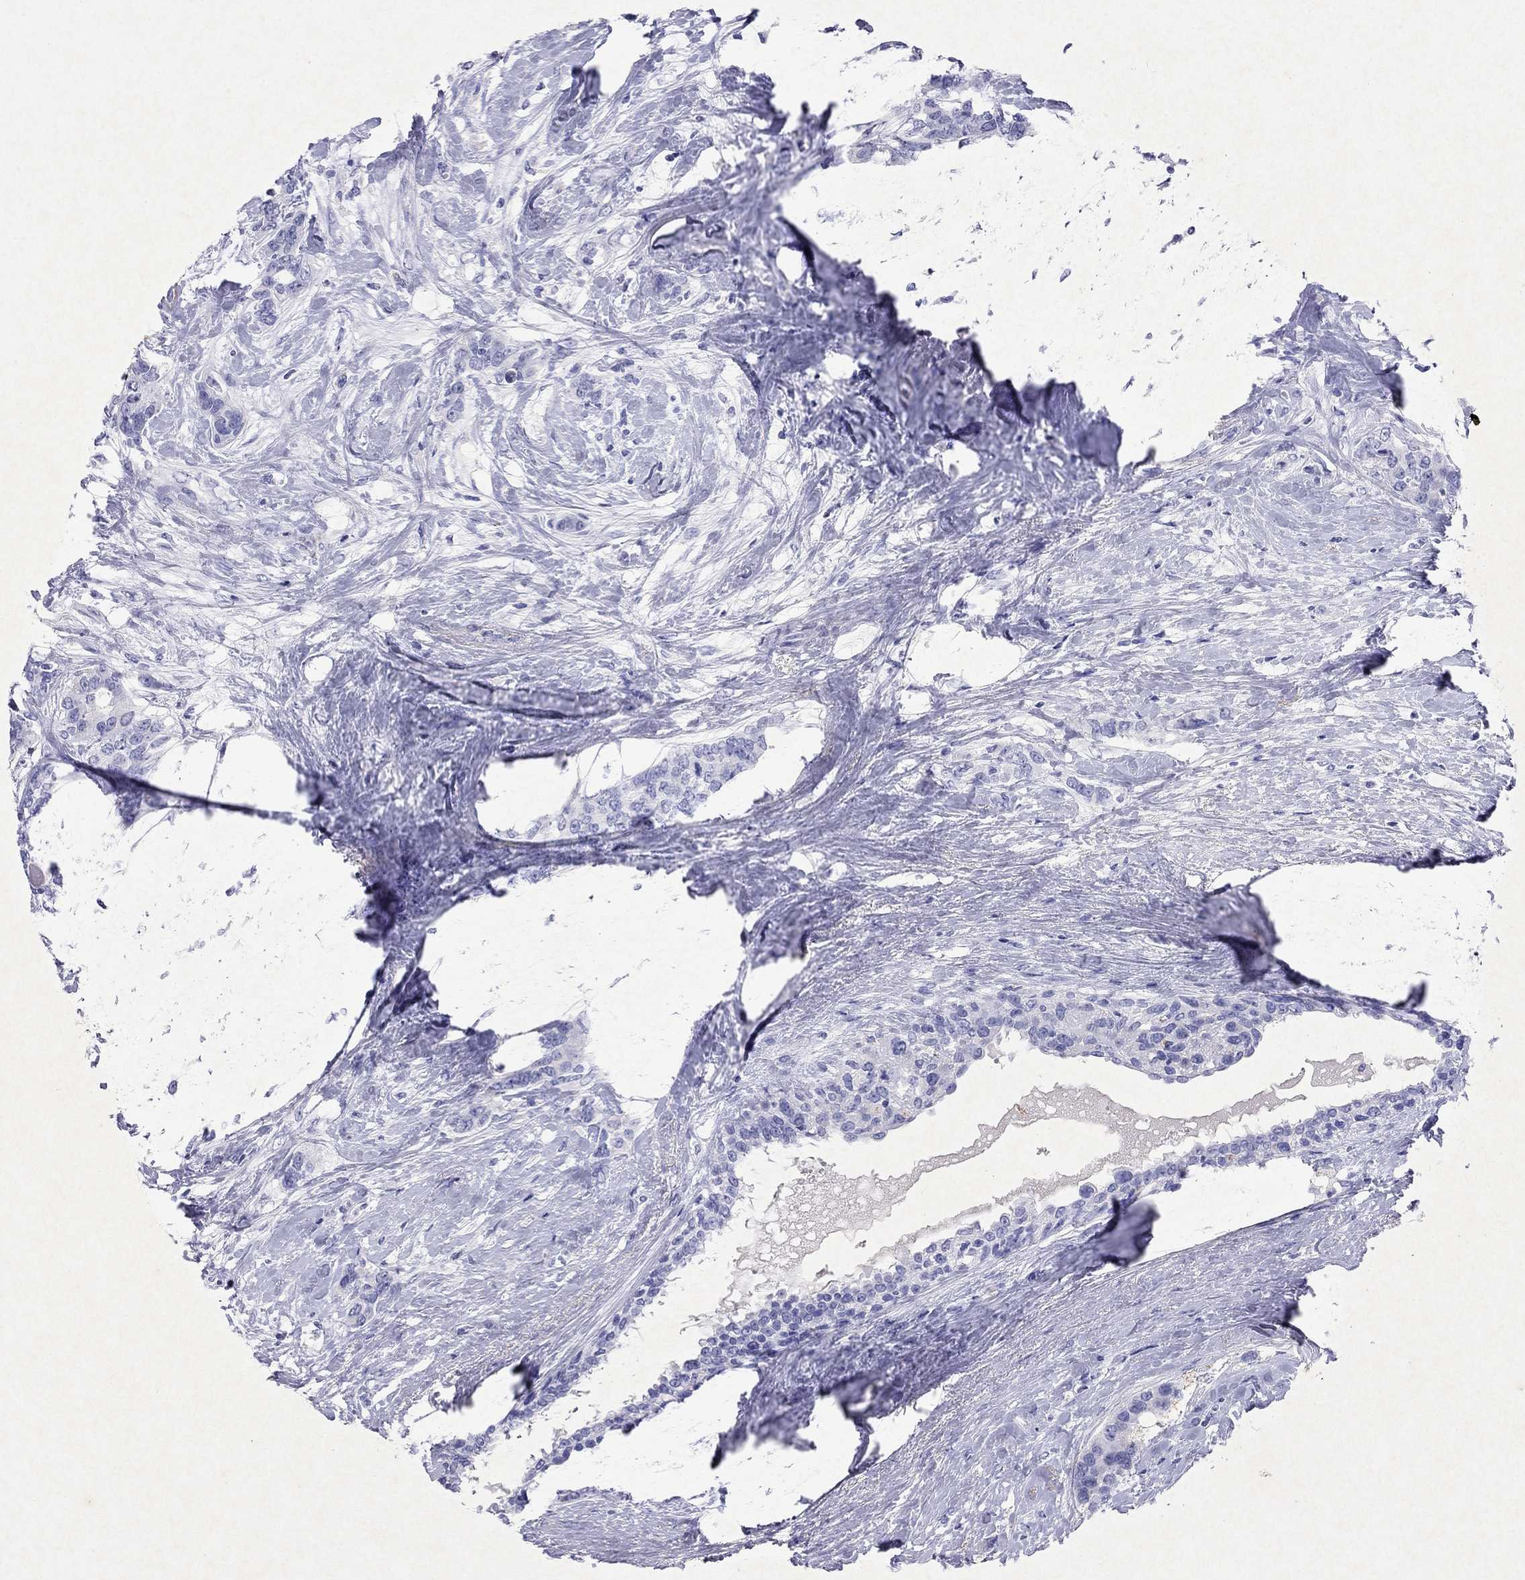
{"staining": {"intensity": "negative", "quantity": "none", "location": "none"}, "tissue": "breast cancer", "cell_type": "Tumor cells", "image_type": "cancer", "snomed": [{"axis": "morphology", "description": "Lobular carcinoma"}, {"axis": "topography", "description": "Breast"}], "caption": "IHC micrograph of neoplastic tissue: breast lobular carcinoma stained with DAB (3,3'-diaminobenzidine) exhibits no significant protein positivity in tumor cells. The staining is performed using DAB brown chromogen with nuclei counter-stained in using hematoxylin.", "gene": "ARMC12", "patient": {"sex": "female", "age": 59}}